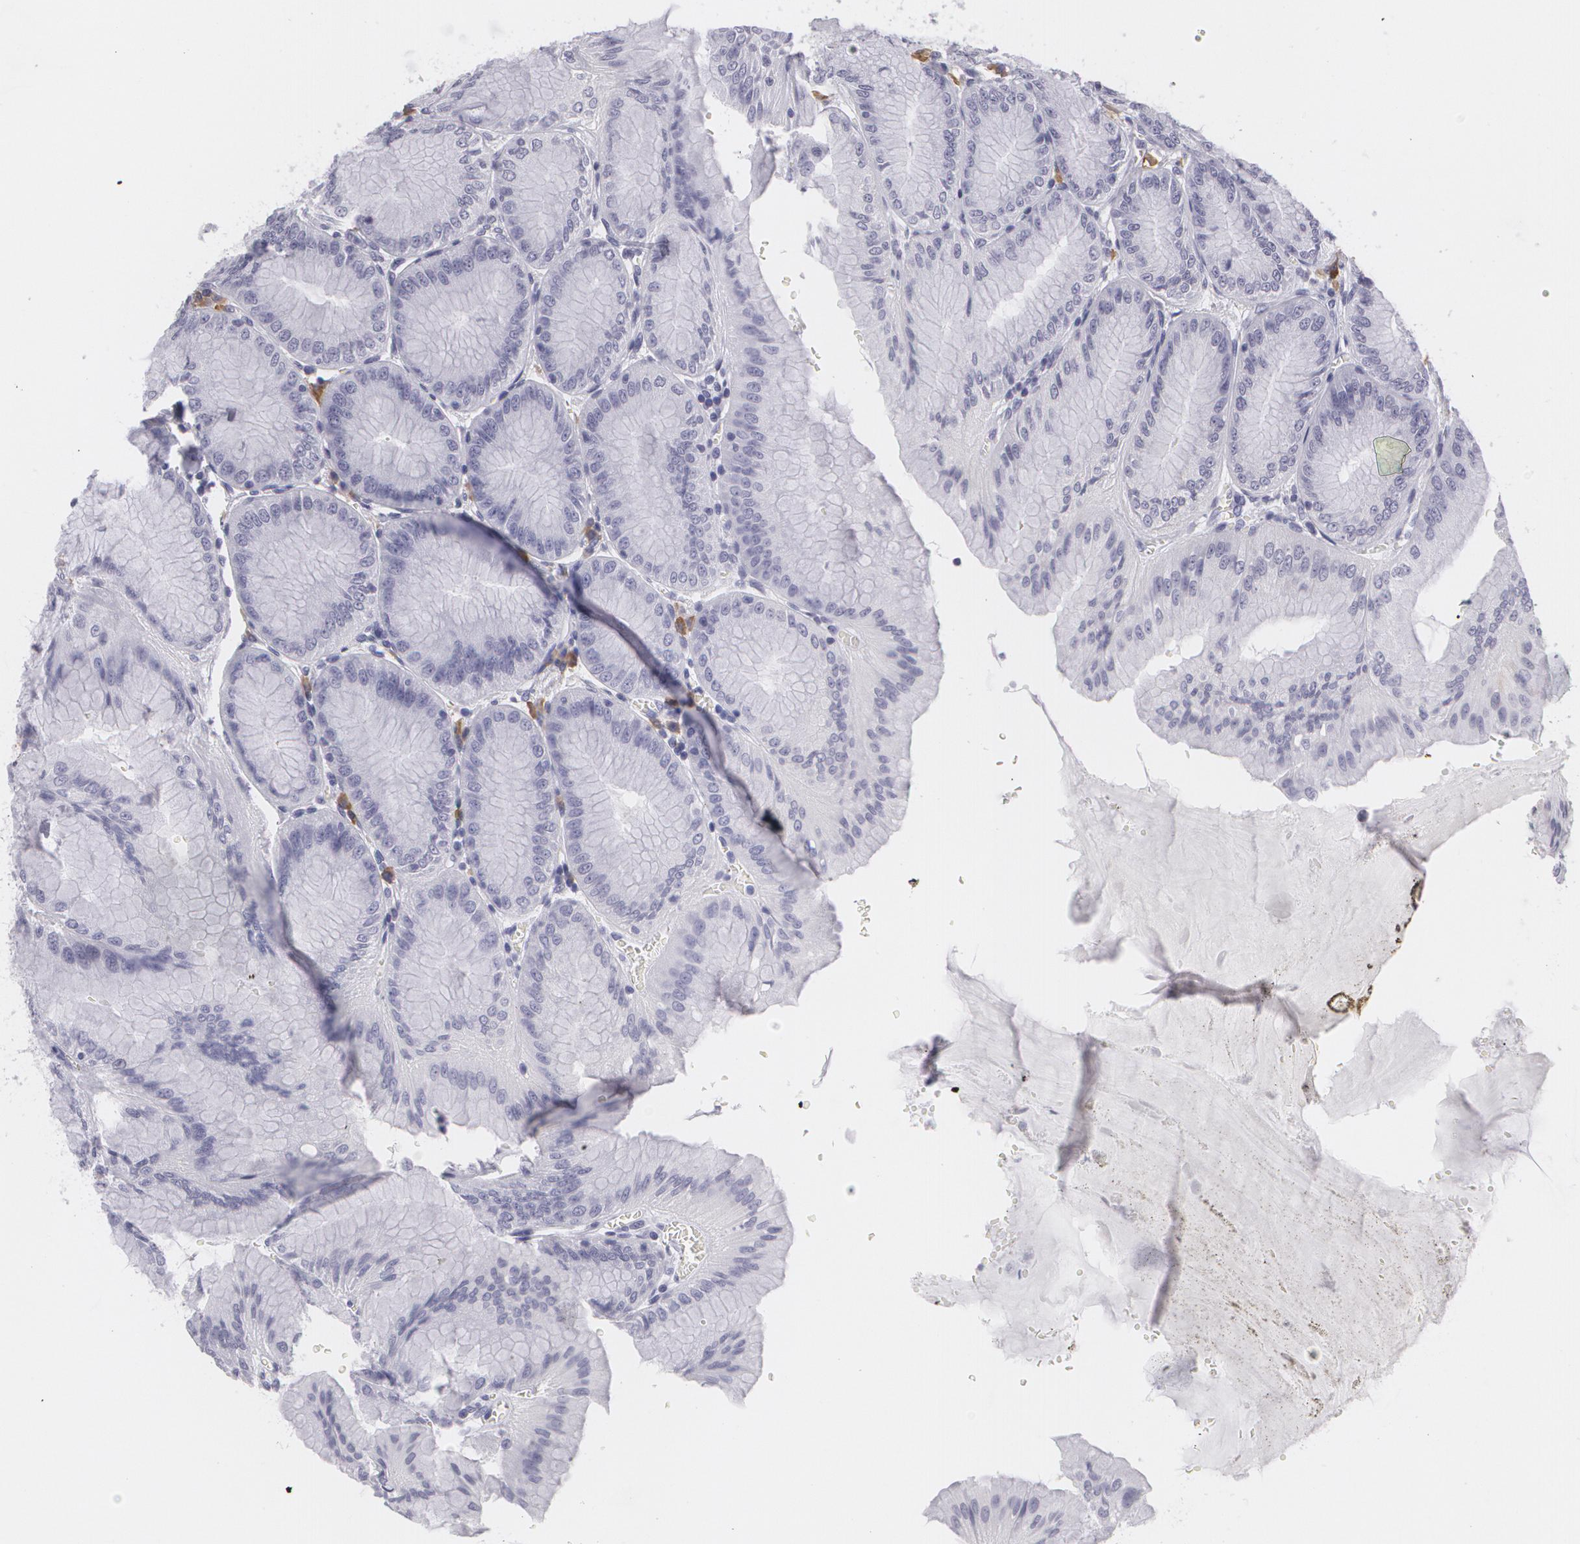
{"staining": {"intensity": "negative", "quantity": "none", "location": "none"}, "tissue": "stomach", "cell_type": "Glandular cells", "image_type": "normal", "snomed": [{"axis": "morphology", "description": "Normal tissue, NOS"}, {"axis": "topography", "description": "Stomach, lower"}], "caption": "The IHC photomicrograph has no significant staining in glandular cells of stomach. Brightfield microscopy of immunohistochemistry (IHC) stained with DAB (brown) and hematoxylin (blue), captured at high magnification.", "gene": "MAP2", "patient": {"sex": "male", "age": 71}}